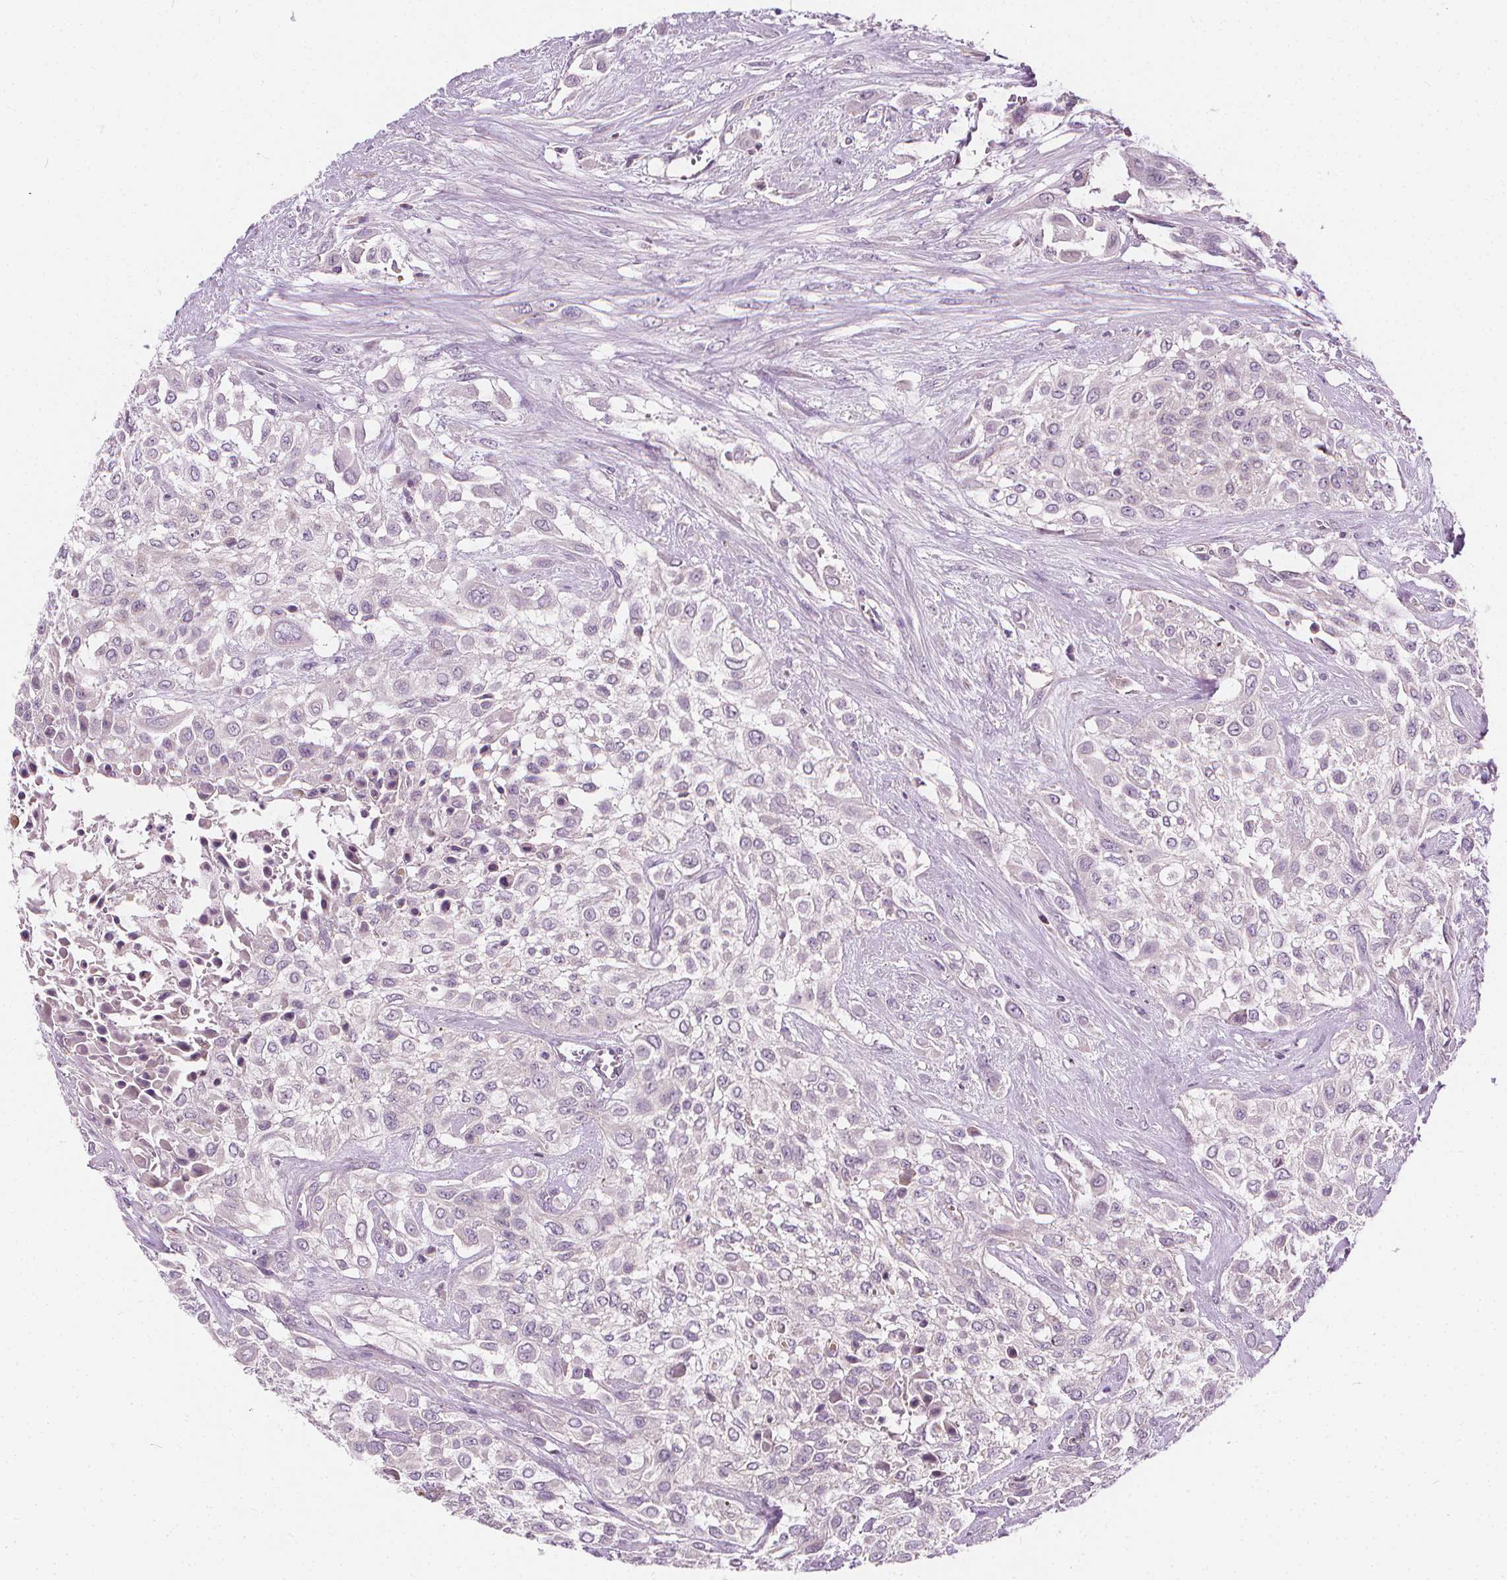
{"staining": {"intensity": "negative", "quantity": "none", "location": "none"}, "tissue": "urothelial cancer", "cell_type": "Tumor cells", "image_type": "cancer", "snomed": [{"axis": "morphology", "description": "Urothelial carcinoma, High grade"}, {"axis": "topography", "description": "Urinary bladder"}], "caption": "An IHC photomicrograph of urothelial carcinoma (high-grade) is shown. There is no staining in tumor cells of urothelial carcinoma (high-grade).", "gene": "RAB20", "patient": {"sex": "male", "age": 57}}